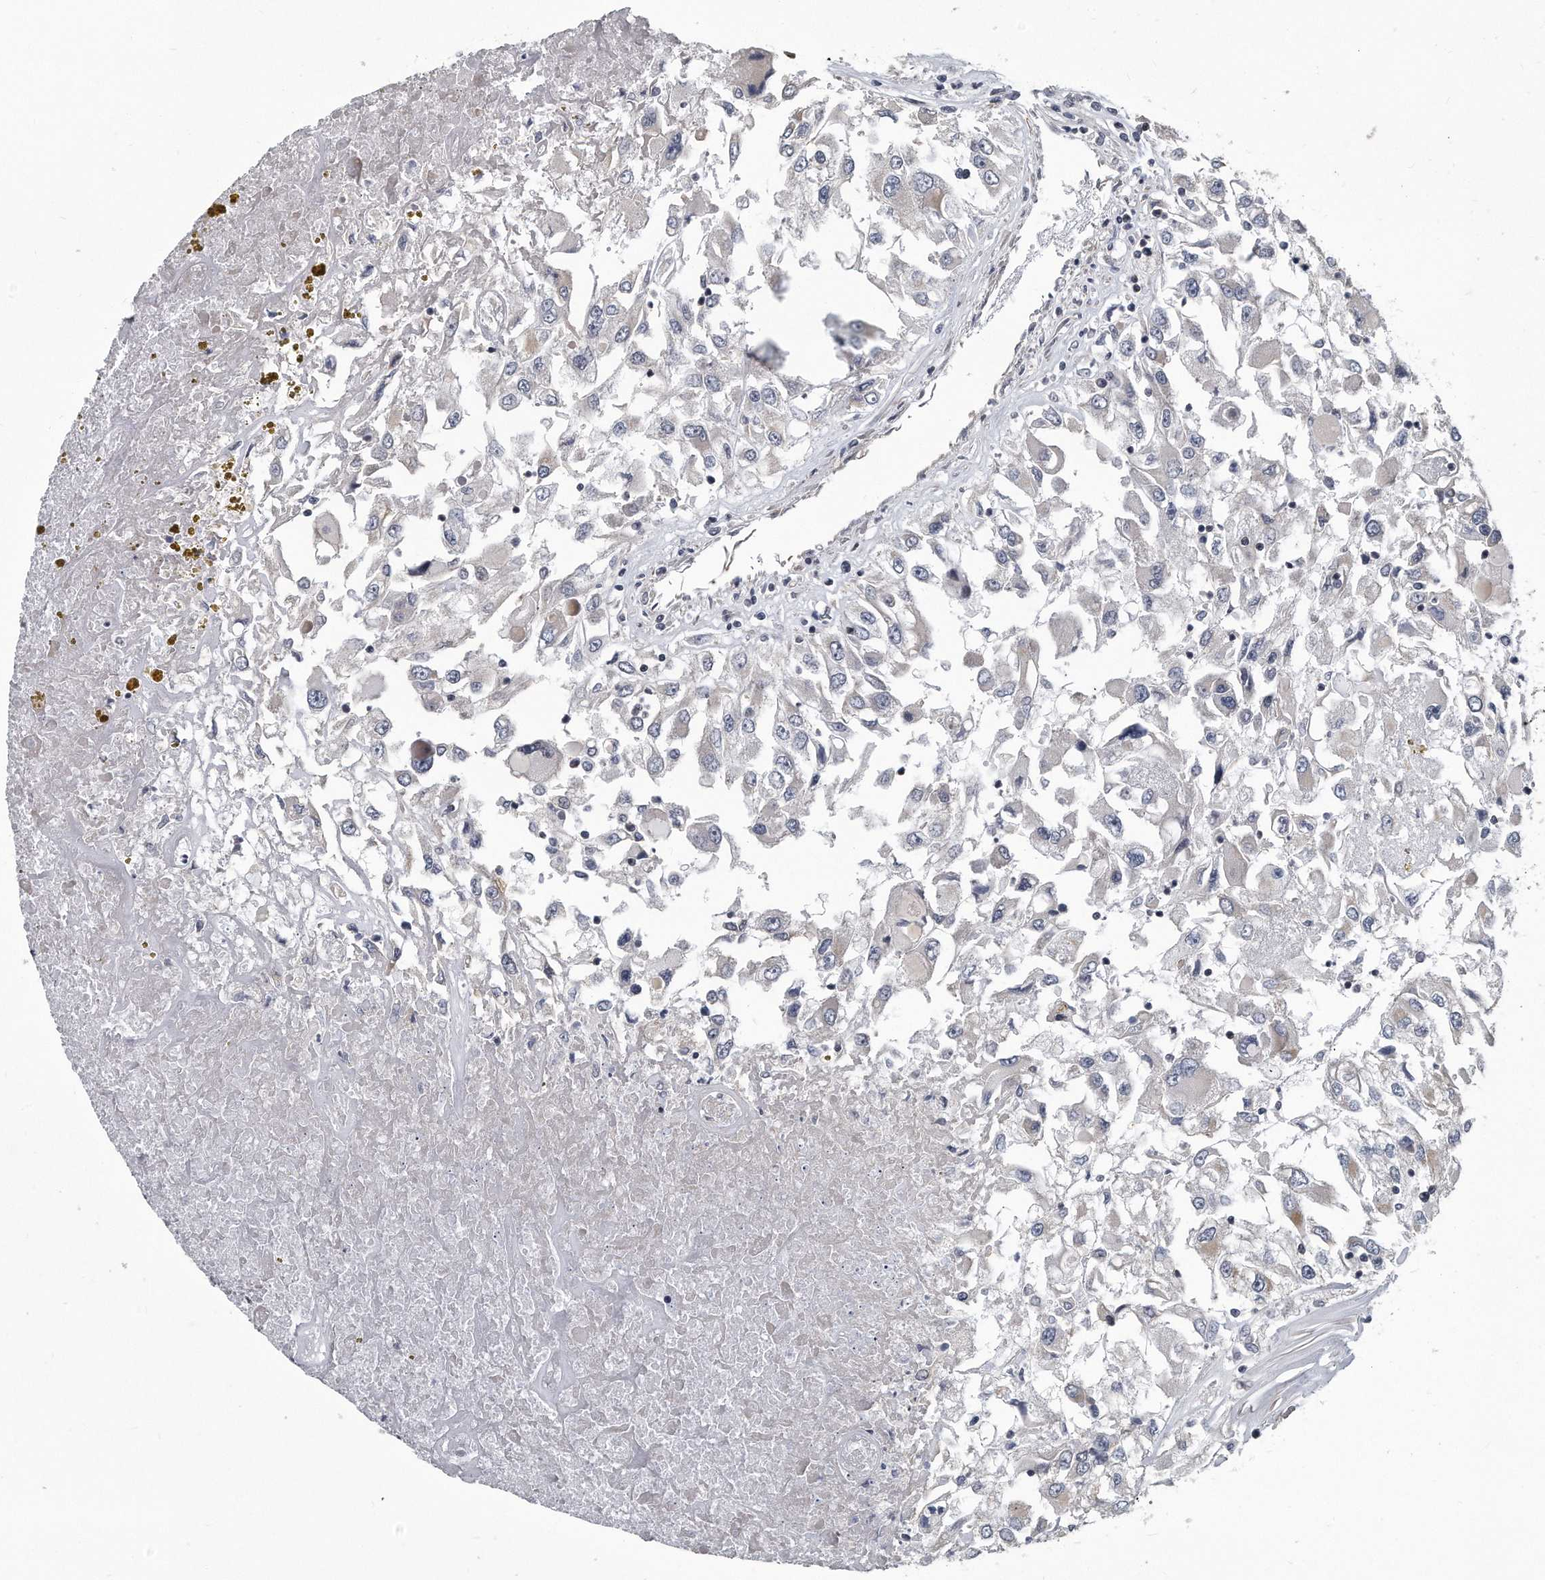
{"staining": {"intensity": "negative", "quantity": "none", "location": "none"}, "tissue": "renal cancer", "cell_type": "Tumor cells", "image_type": "cancer", "snomed": [{"axis": "morphology", "description": "Adenocarcinoma, NOS"}, {"axis": "topography", "description": "Kidney"}], "caption": "IHC image of neoplastic tissue: renal cancer (adenocarcinoma) stained with DAB (3,3'-diaminobenzidine) shows no significant protein positivity in tumor cells.", "gene": "ARMCX1", "patient": {"sex": "female", "age": 52}}